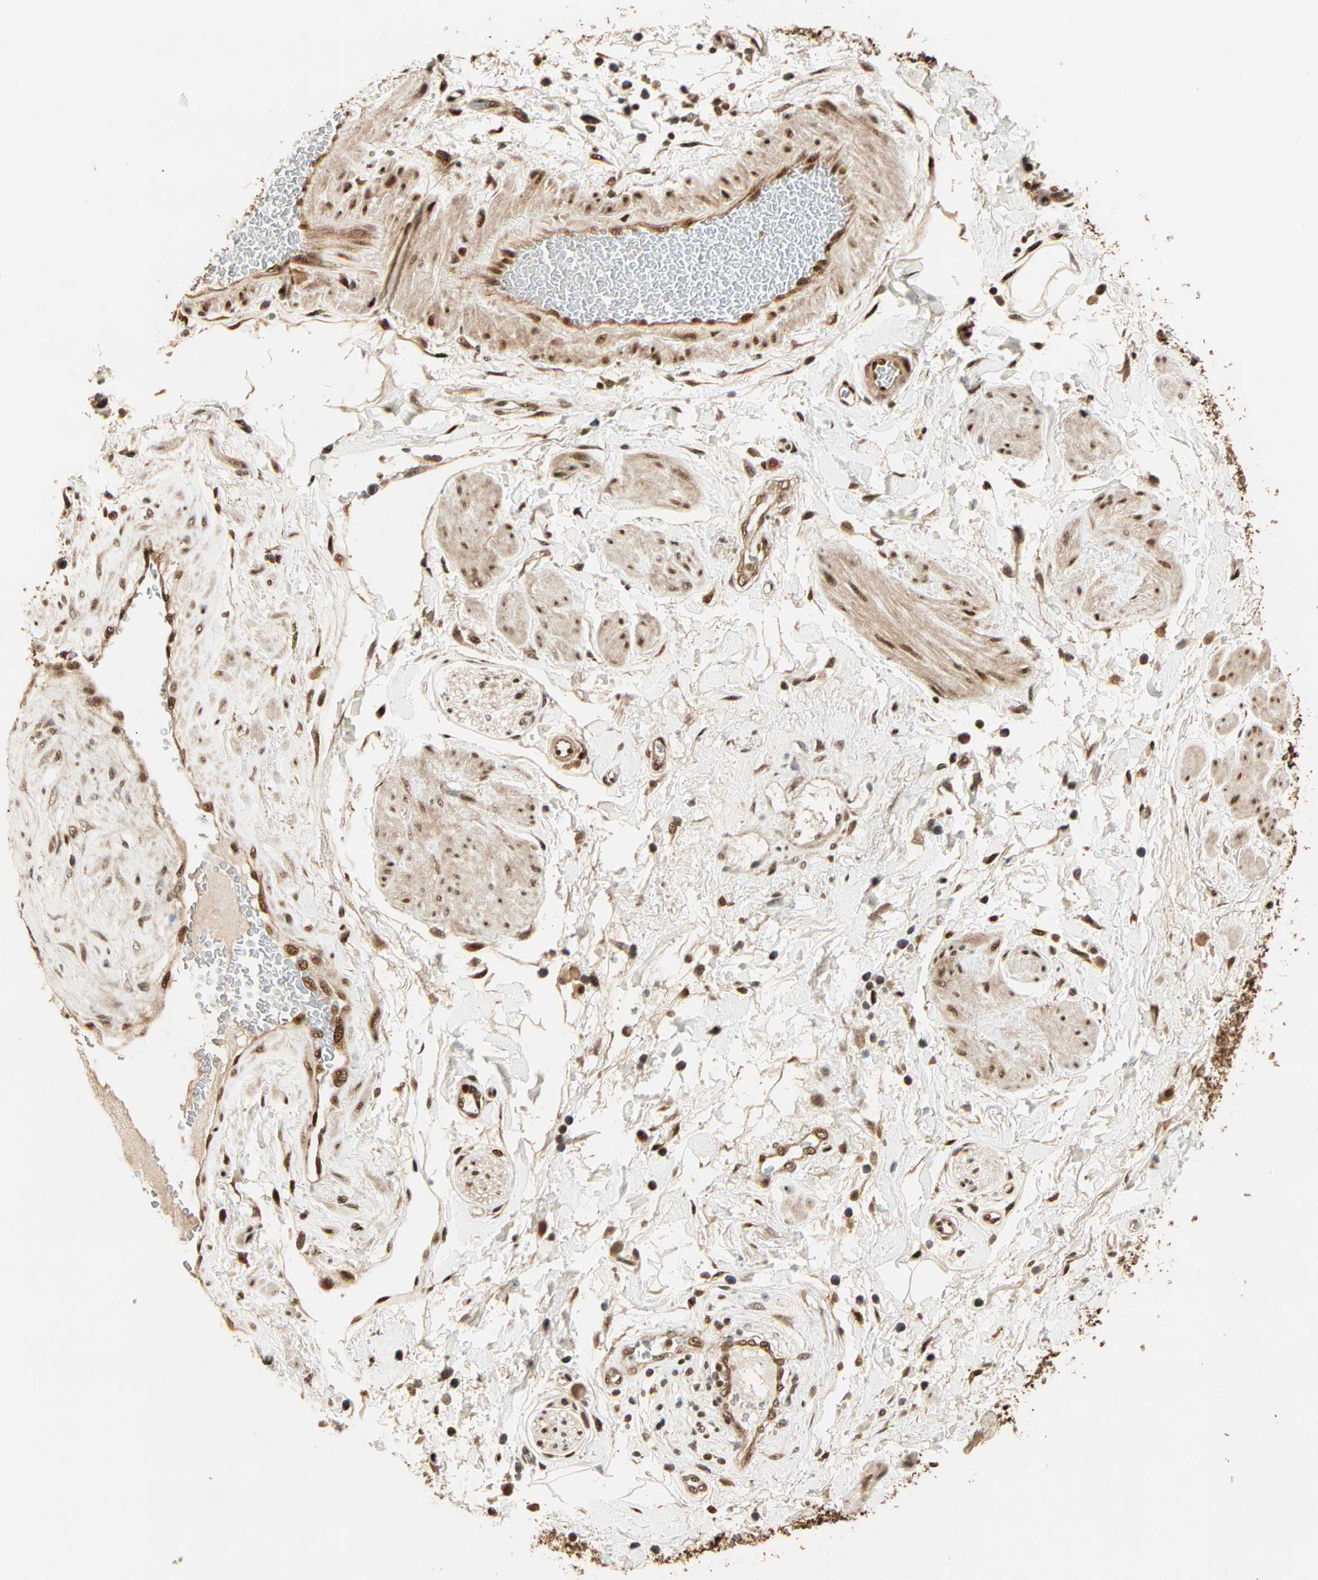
{"staining": {"intensity": "moderate", "quantity": "25%-75%", "location": "cytoplasmic/membranous,nuclear"}, "tissue": "adipose tissue", "cell_type": "Adipocytes", "image_type": "normal", "snomed": [{"axis": "morphology", "description": "Normal tissue, NOS"}, {"axis": "topography", "description": "Soft tissue"}, {"axis": "topography", "description": "Peripheral nerve tissue"}], "caption": "Immunohistochemistry staining of unremarkable adipose tissue, which exhibits medium levels of moderate cytoplasmic/membranous,nuclear staining in about 25%-75% of adipocytes indicating moderate cytoplasmic/membranous,nuclear protein expression. The staining was performed using DAB (3,3'-diaminobenzidine) (brown) for protein detection and nuclei were counterstained in hematoxylin (blue).", "gene": "PNPLA6", "patient": {"sex": "female", "age": 71}}